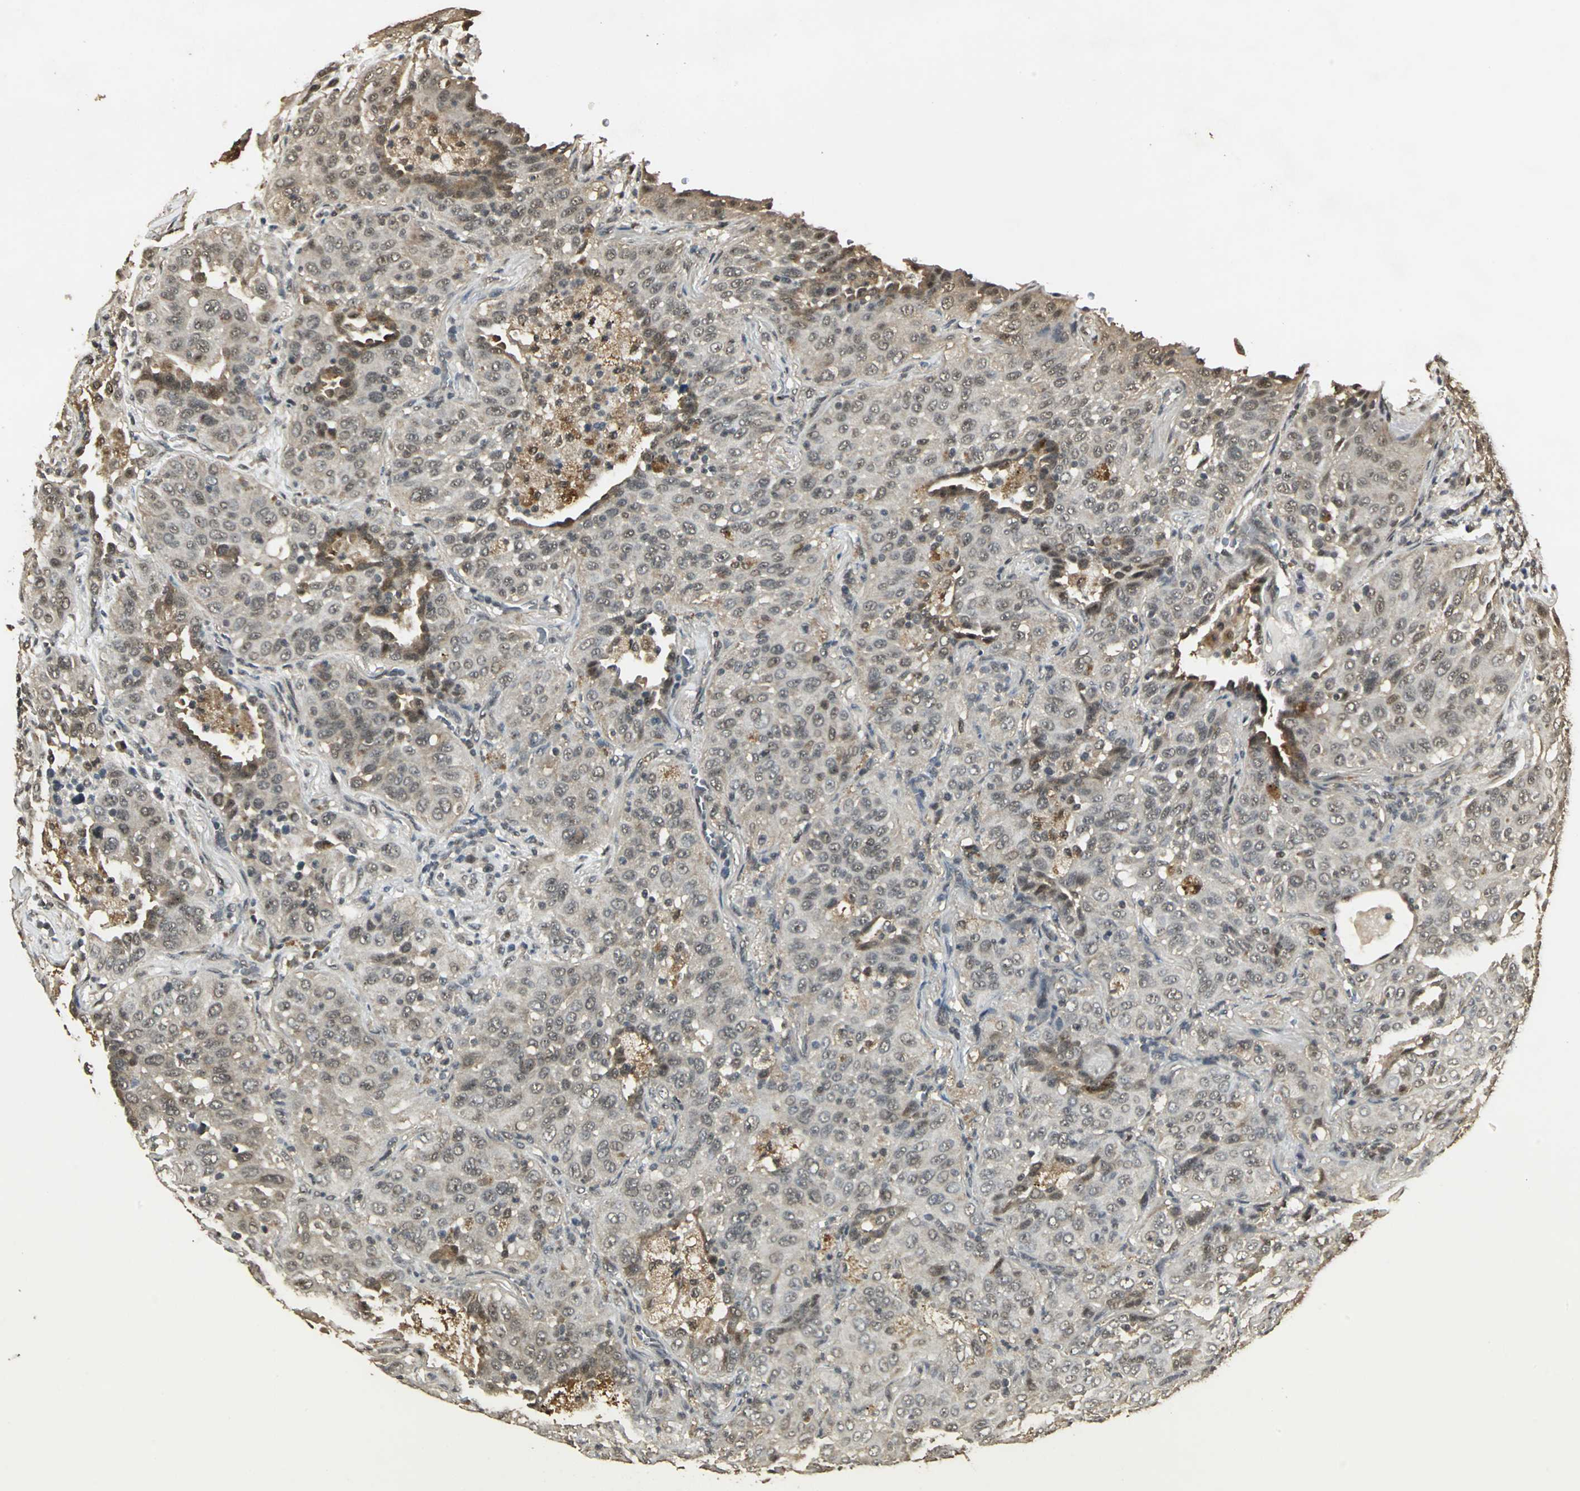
{"staining": {"intensity": "weak", "quantity": "25%-75%", "location": "cytoplasmic/membranous"}, "tissue": "lung cancer", "cell_type": "Tumor cells", "image_type": "cancer", "snomed": [{"axis": "morphology", "description": "Squamous cell carcinoma, NOS"}, {"axis": "topography", "description": "Lung"}], "caption": "The photomicrograph demonstrates a brown stain indicating the presence of a protein in the cytoplasmic/membranous of tumor cells in lung squamous cell carcinoma.", "gene": "UCHL5", "patient": {"sex": "female", "age": 67}}